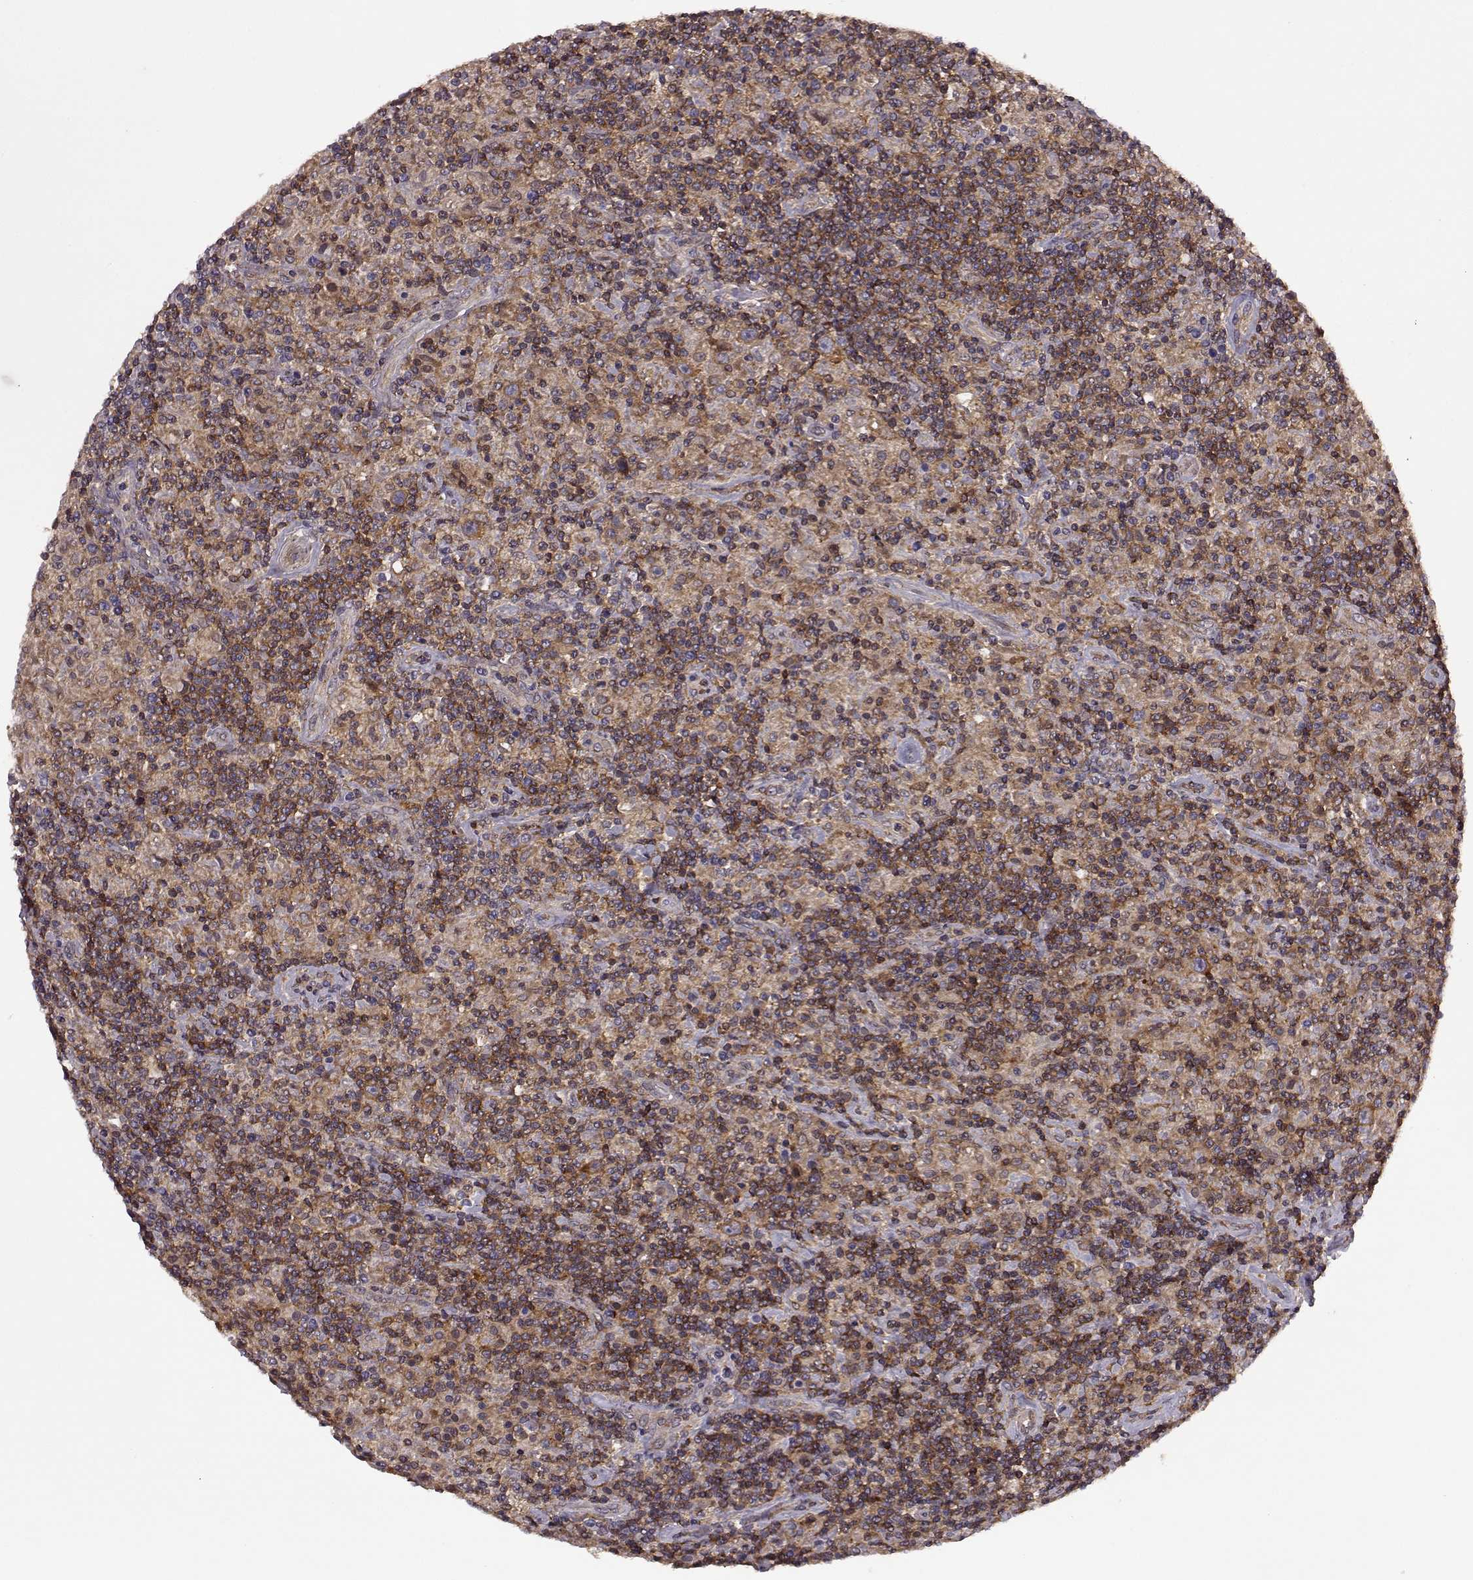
{"staining": {"intensity": "moderate", "quantity": ">75%", "location": "cytoplasmic/membranous"}, "tissue": "lymphoma", "cell_type": "Tumor cells", "image_type": "cancer", "snomed": [{"axis": "morphology", "description": "Hodgkin's disease, NOS"}, {"axis": "topography", "description": "Lymph node"}], "caption": "A medium amount of moderate cytoplasmic/membranous staining is appreciated in about >75% of tumor cells in Hodgkin's disease tissue.", "gene": "URI1", "patient": {"sex": "male", "age": 70}}